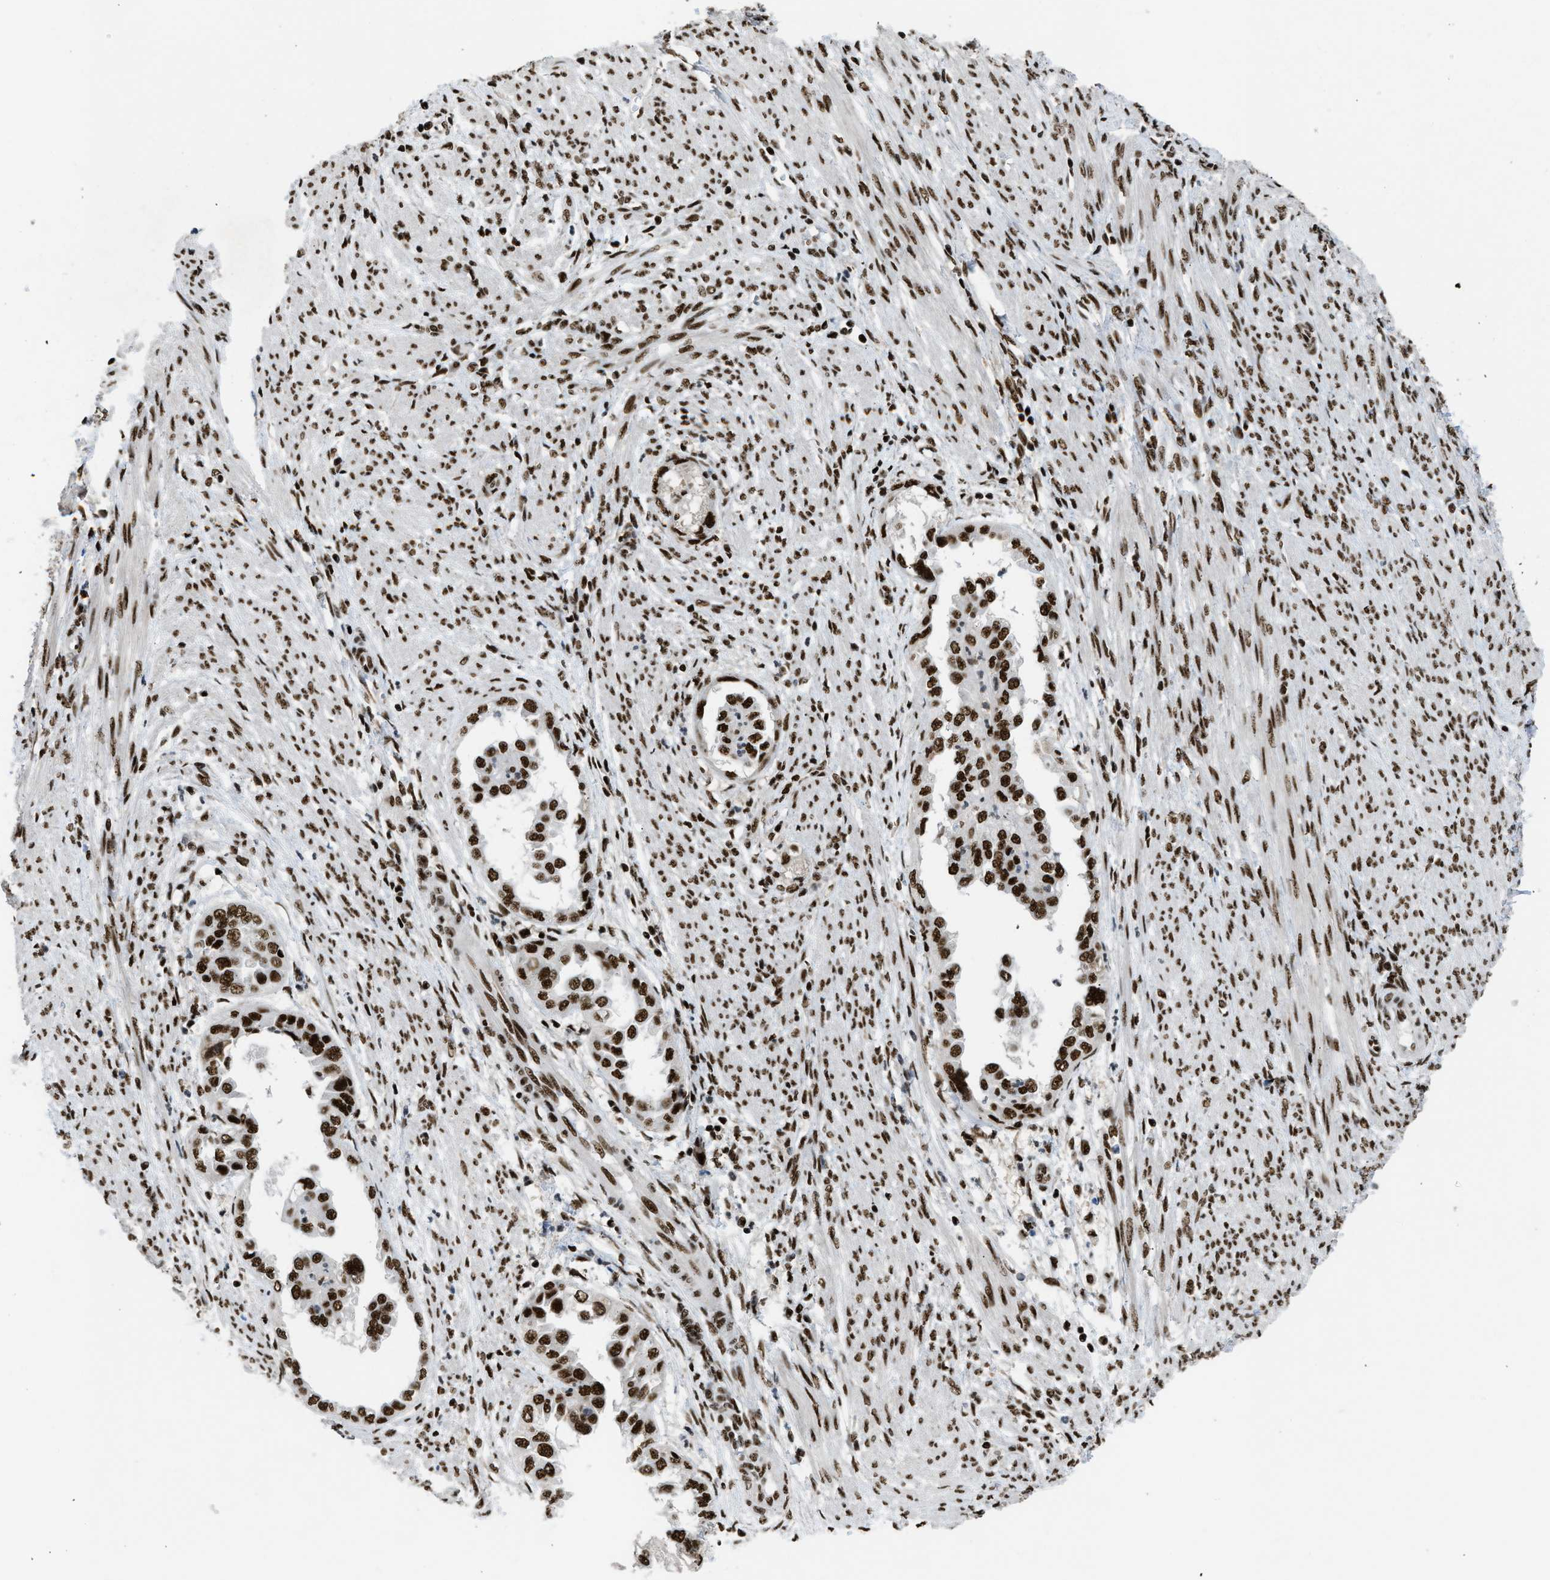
{"staining": {"intensity": "strong", "quantity": ">75%", "location": "nuclear"}, "tissue": "endometrial cancer", "cell_type": "Tumor cells", "image_type": "cancer", "snomed": [{"axis": "morphology", "description": "Adenocarcinoma, NOS"}, {"axis": "topography", "description": "Endometrium"}], "caption": "Strong nuclear expression is appreciated in about >75% of tumor cells in adenocarcinoma (endometrial).", "gene": "SCAF4", "patient": {"sex": "female", "age": 85}}